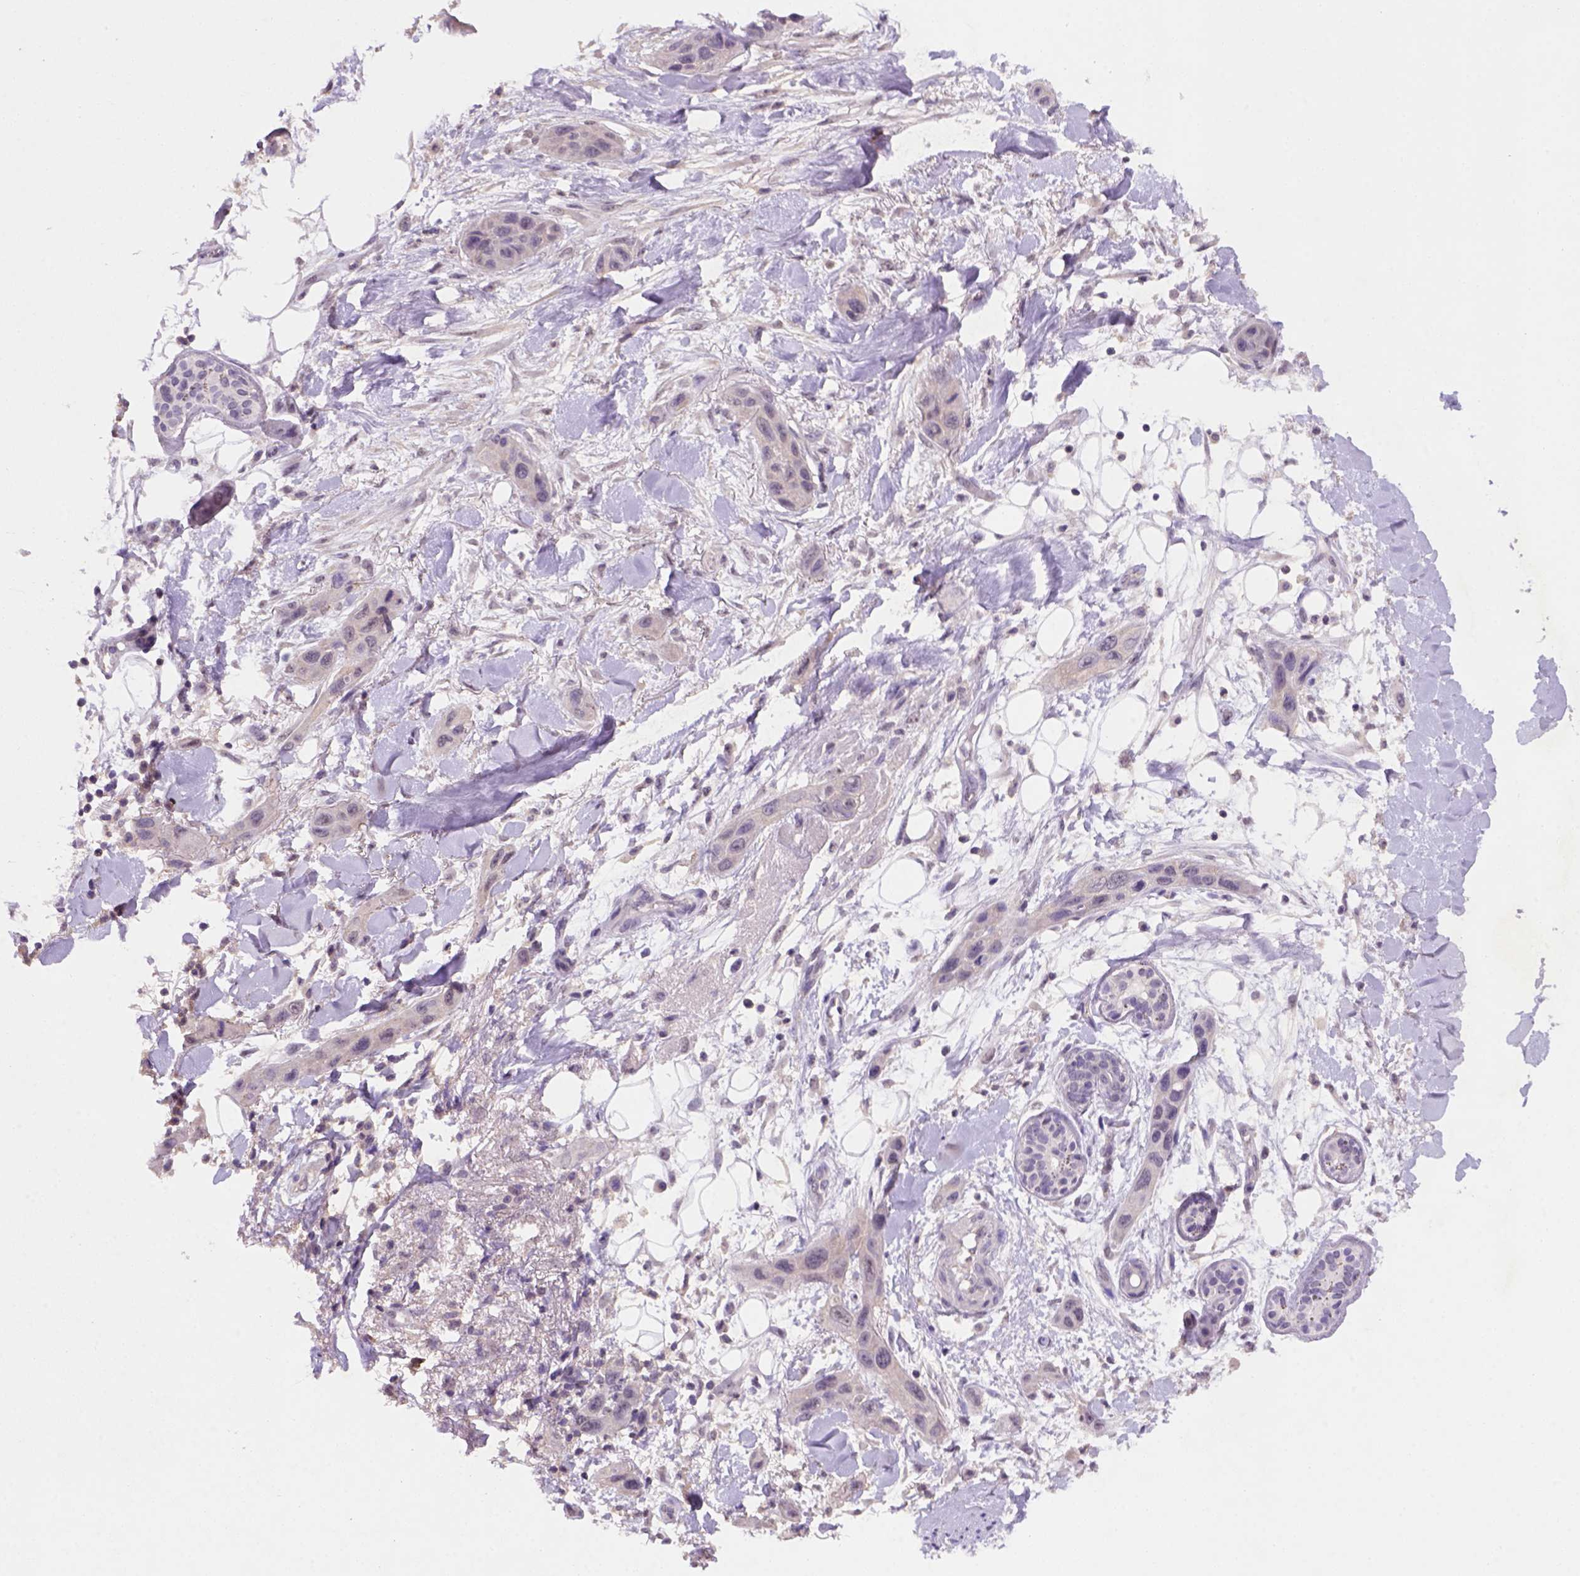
{"staining": {"intensity": "weak", "quantity": ">75%", "location": "cytoplasmic/membranous,nuclear"}, "tissue": "skin cancer", "cell_type": "Tumor cells", "image_type": "cancer", "snomed": [{"axis": "morphology", "description": "Squamous cell carcinoma, NOS"}, {"axis": "topography", "description": "Skin"}], "caption": "The micrograph displays a brown stain indicating the presence of a protein in the cytoplasmic/membranous and nuclear of tumor cells in squamous cell carcinoma (skin). Immunohistochemistry (ihc) stains the protein of interest in brown and the nuclei are stained blue.", "gene": "SCML4", "patient": {"sex": "male", "age": 79}}